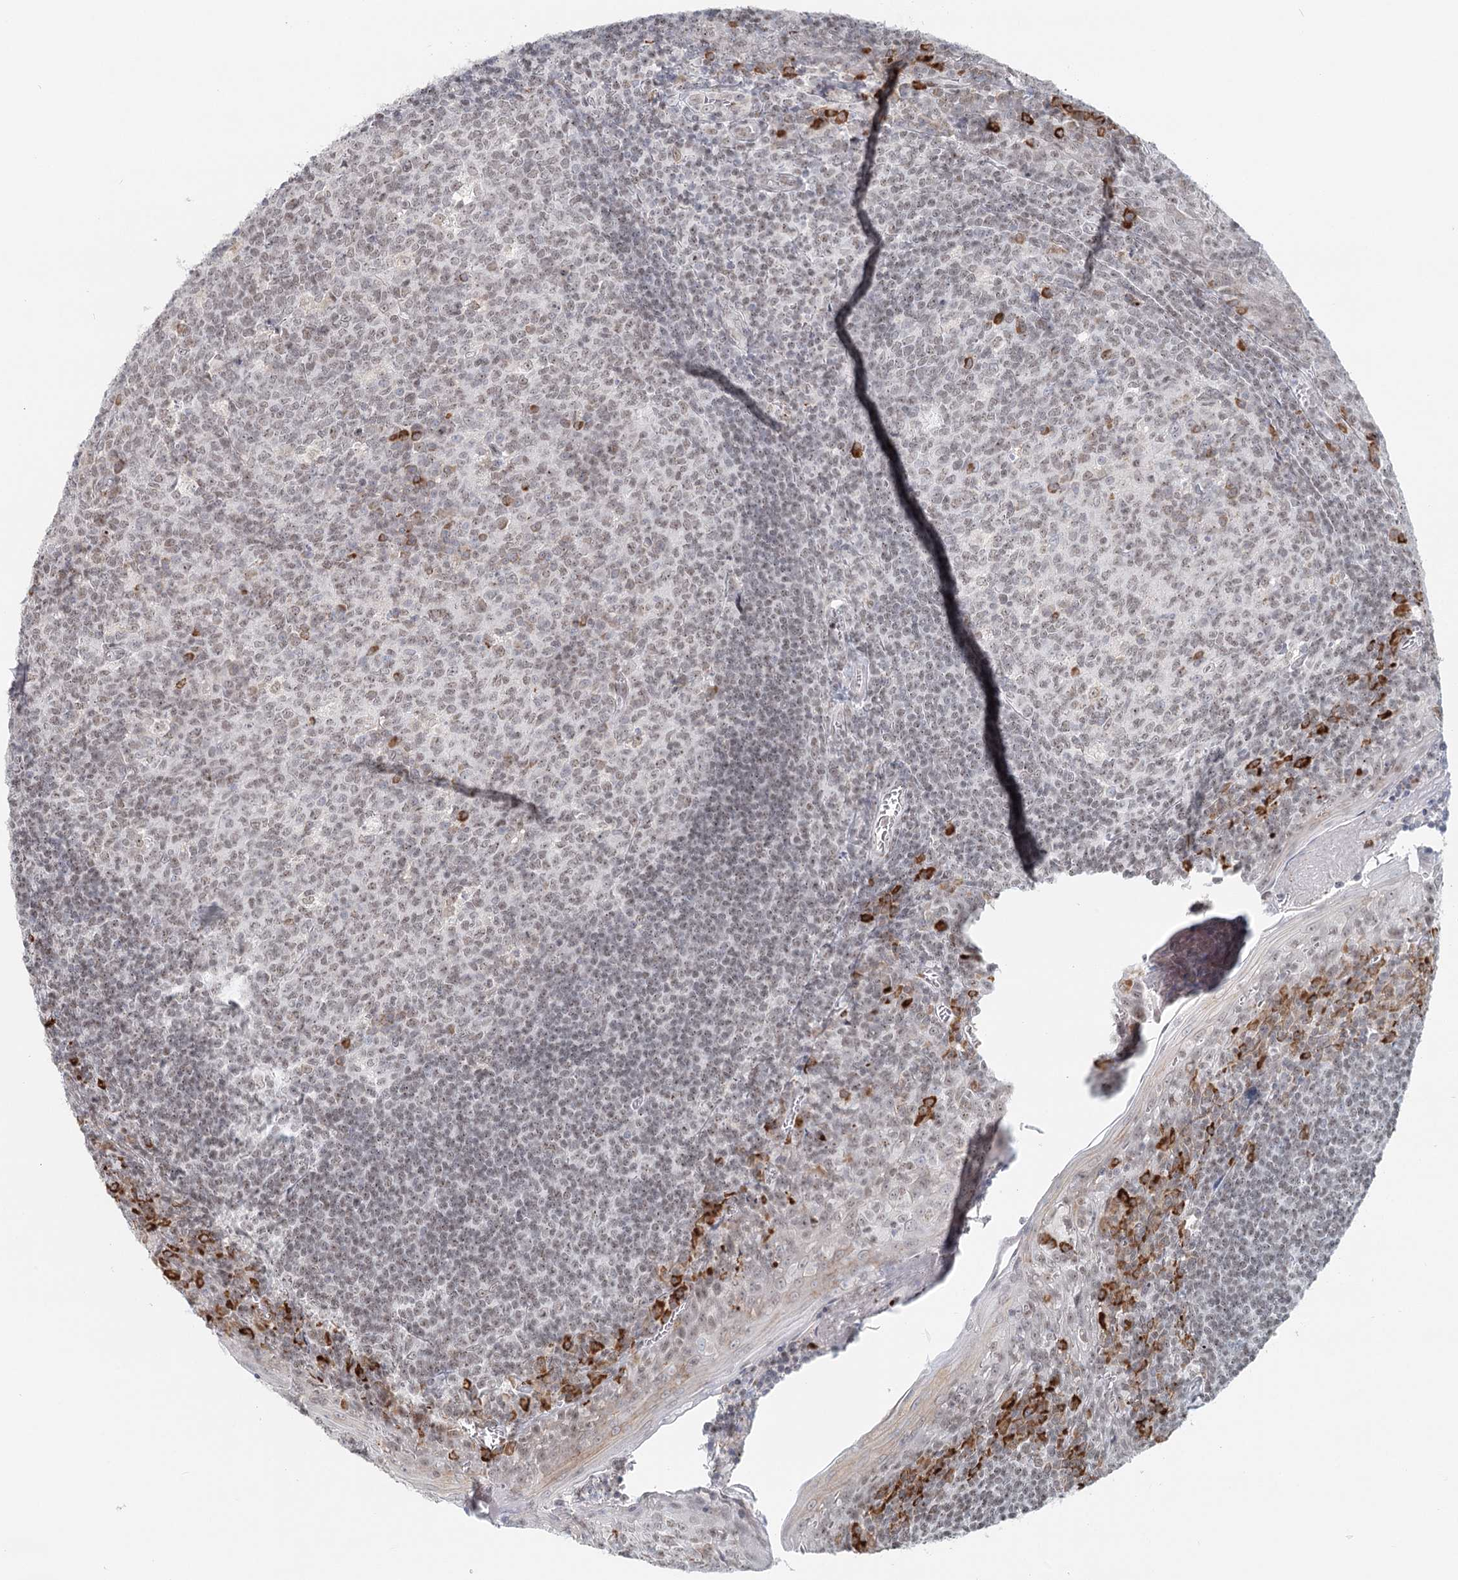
{"staining": {"intensity": "moderate", "quantity": "<25%", "location": "cytoplasmic/membranous,nuclear"}, "tissue": "tonsil", "cell_type": "Germinal center cells", "image_type": "normal", "snomed": [{"axis": "morphology", "description": "Normal tissue, NOS"}, {"axis": "topography", "description": "Tonsil"}], "caption": "A low amount of moderate cytoplasmic/membranous,nuclear staining is identified in approximately <25% of germinal center cells in unremarkable tonsil.", "gene": "BNIP5", "patient": {"sex": "male", "age": 27}}